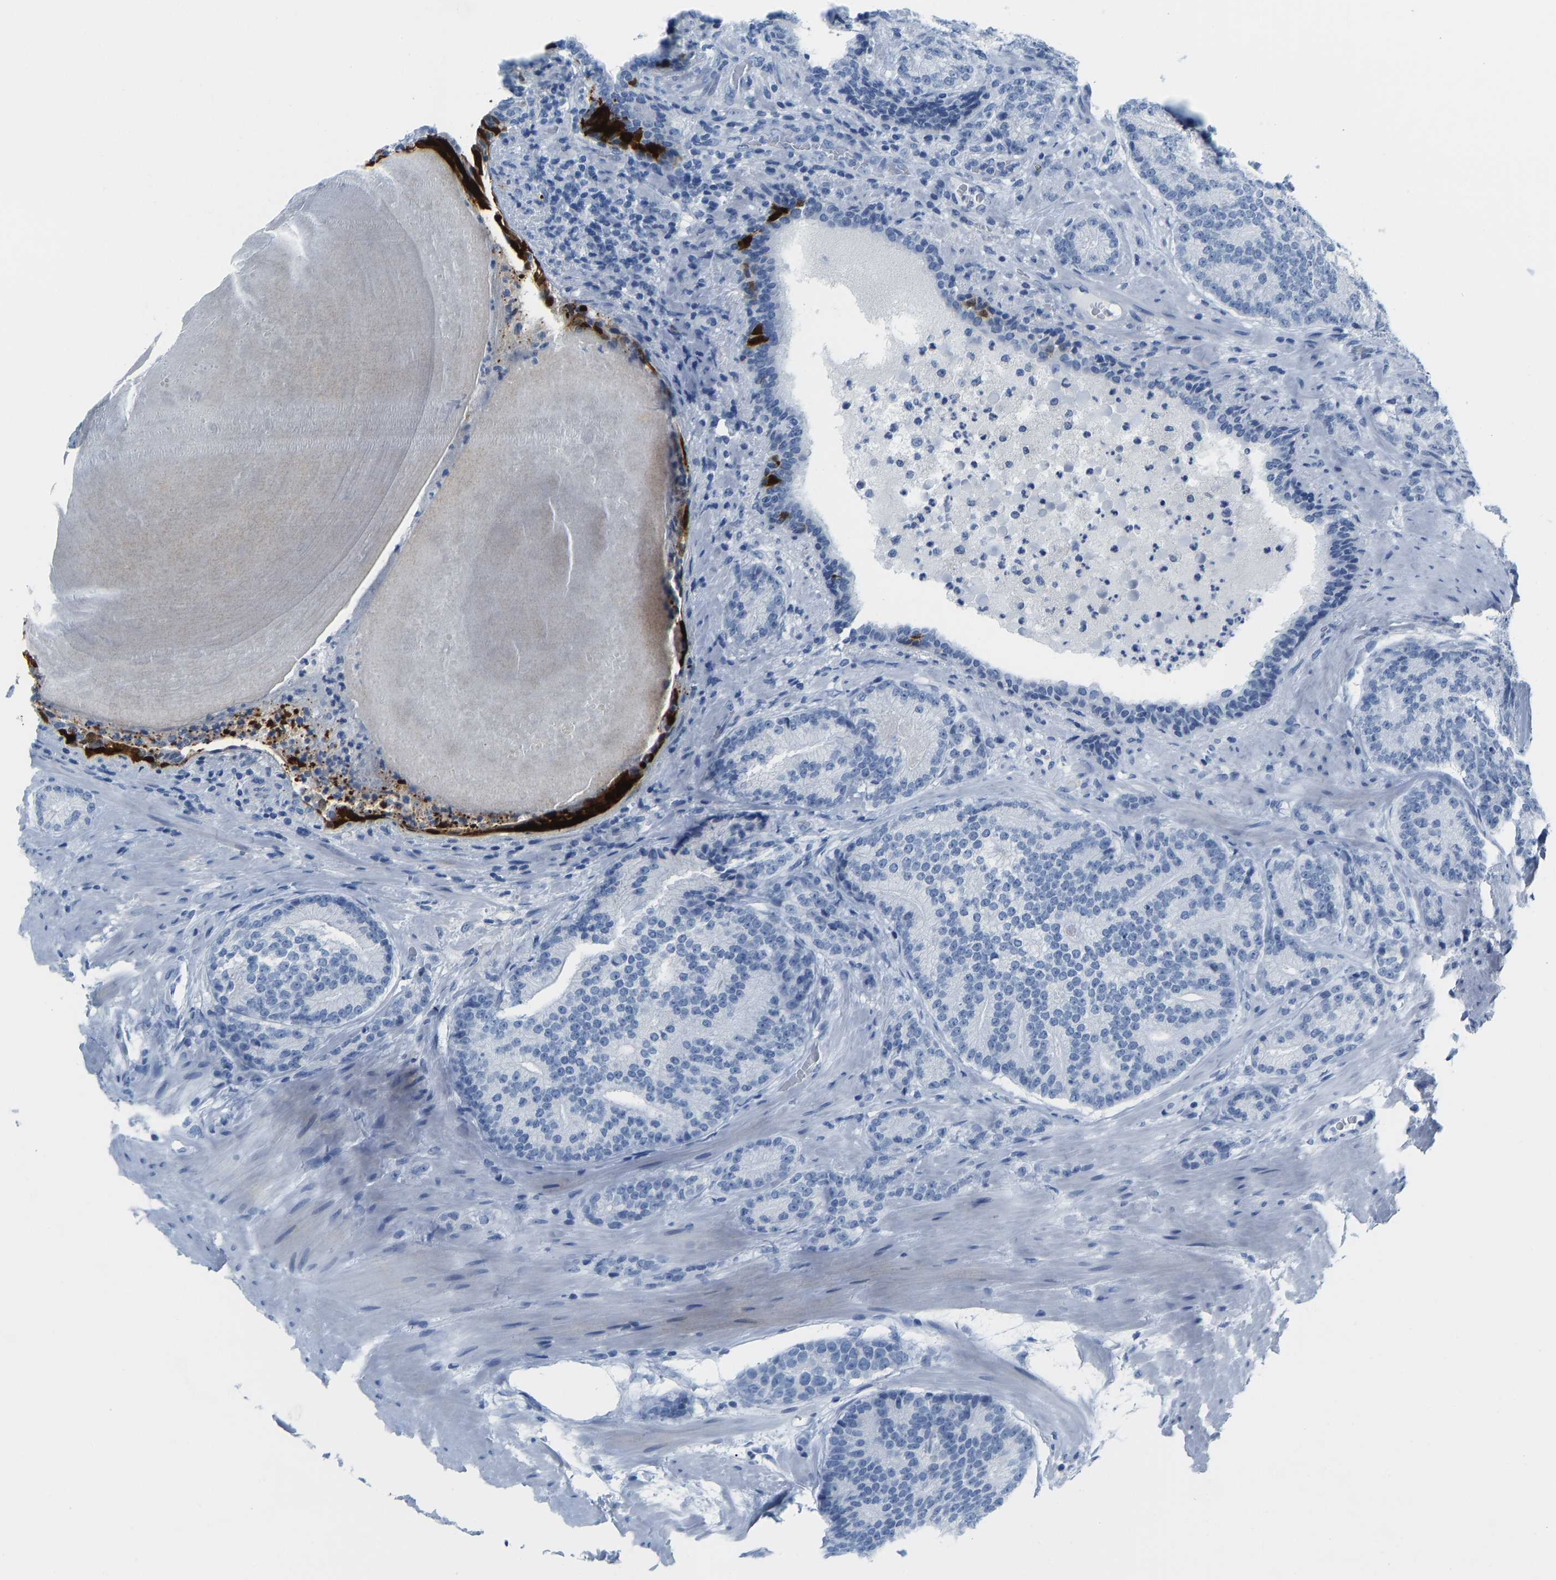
{"staining": {"intensity": "negative", "quantity": "none", "location": "none"}, "tissue": "prostate cancer", "cell_type": "Tumor cells", "image_type": "cancer", "snomed": [{"axis": "morphology", "description": "Adenocarcinoma, High grade"}, {"axis": "topography", "description": "Prostate"}], "caption": "Tumor cells are negative for protein expression in human adenocarcinoma (high-grade) (prostate).", "gene": "SERPINB3", "patient": {"sex": "male", "age": 61}}